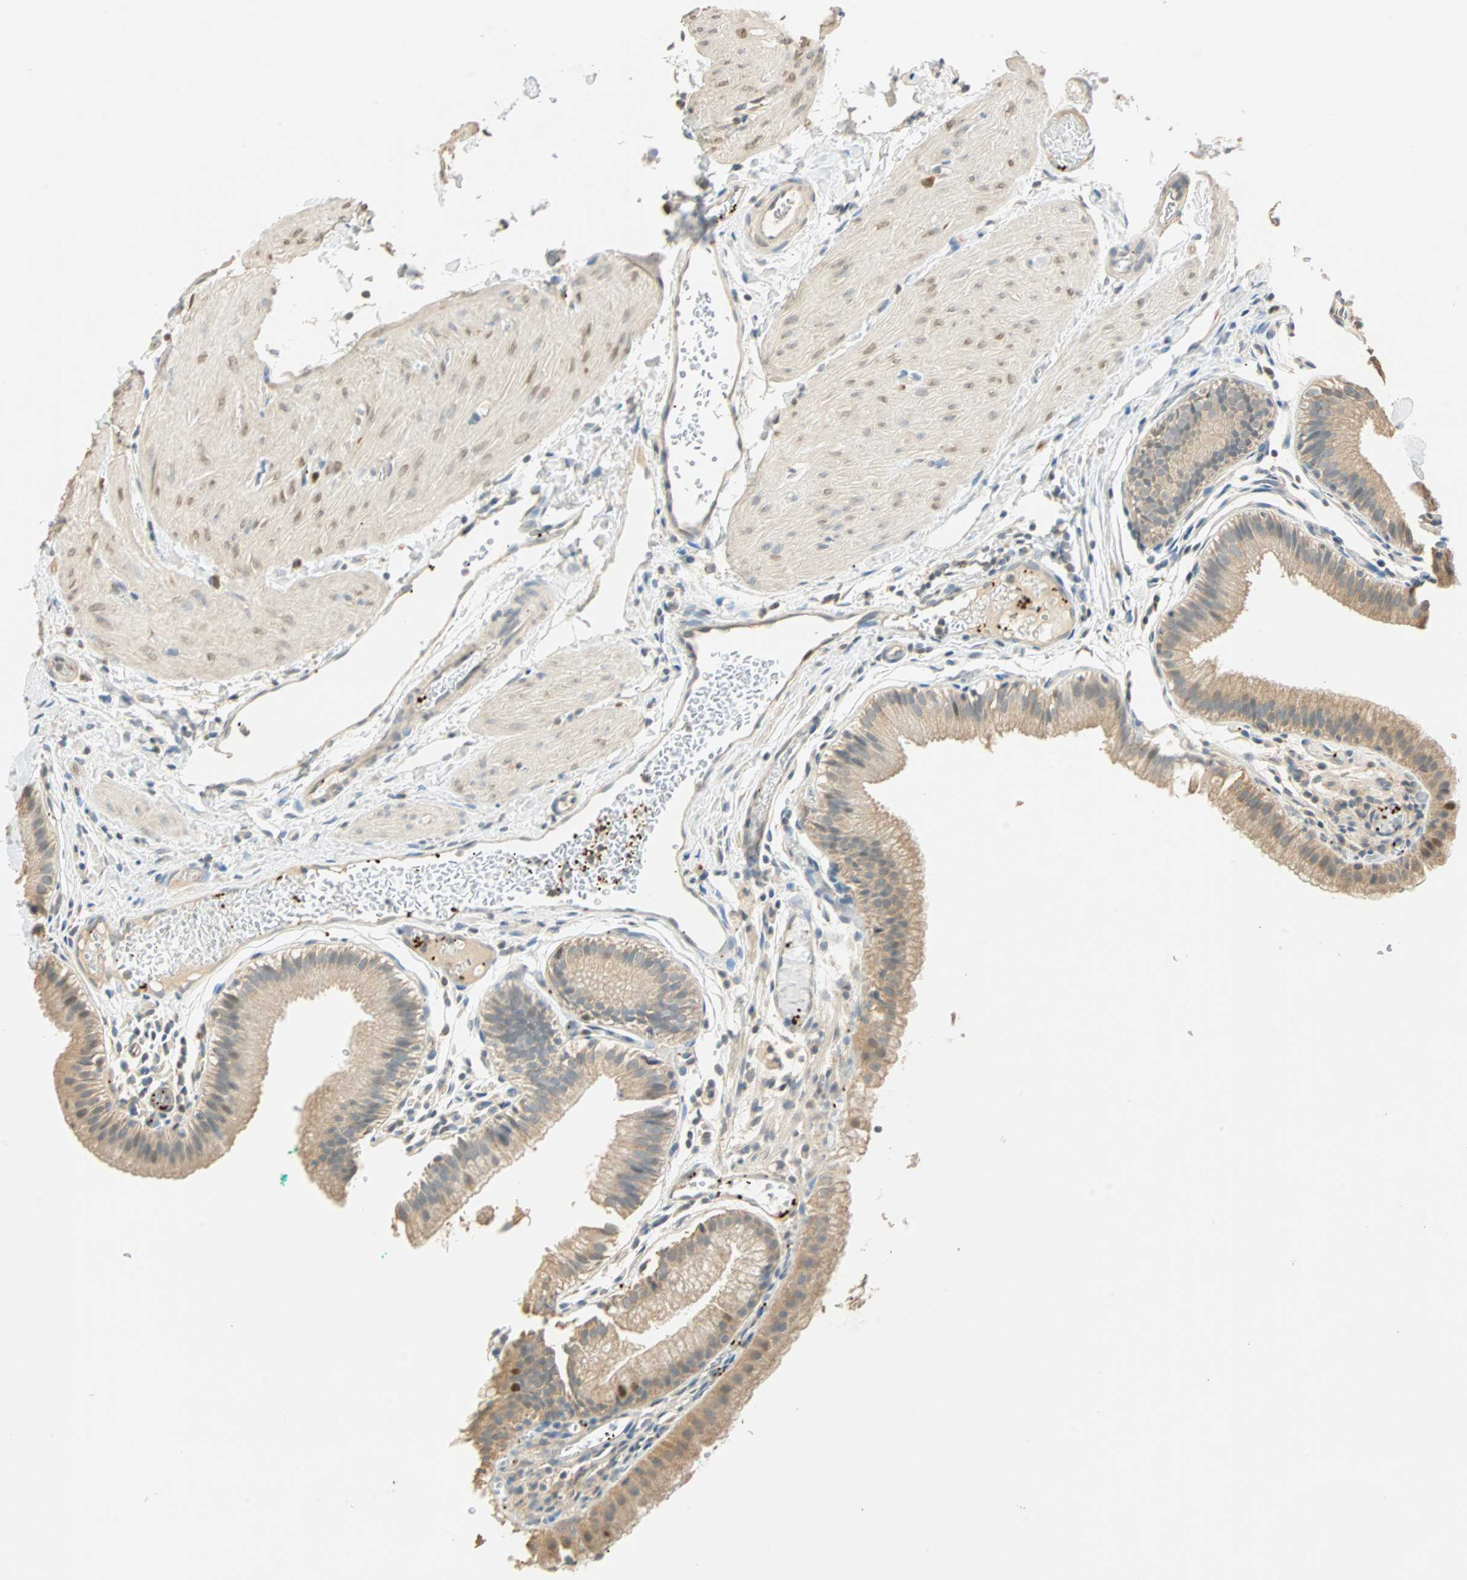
{"staining": {"intensity": "weak", "quantity": ">75%", "location": "cytoplasmic/membranous"}, "tissue": "gallbladder", "cell_type": "Glandular cells", "image_type": "normal", "snomed": [{"axis": "morphology", "description": "Normal tissue, NOS"}, {"axis": "topography", "description": "Gallbladder"}], "caption": "Immunohistochemical staining of normal human gallbladder exhibits low levels of weak cytoplasmic/membranous staining in about >75% of glandular cells.", "gene": "RAD18", "patient": {"sex": "female", "age": 26}}